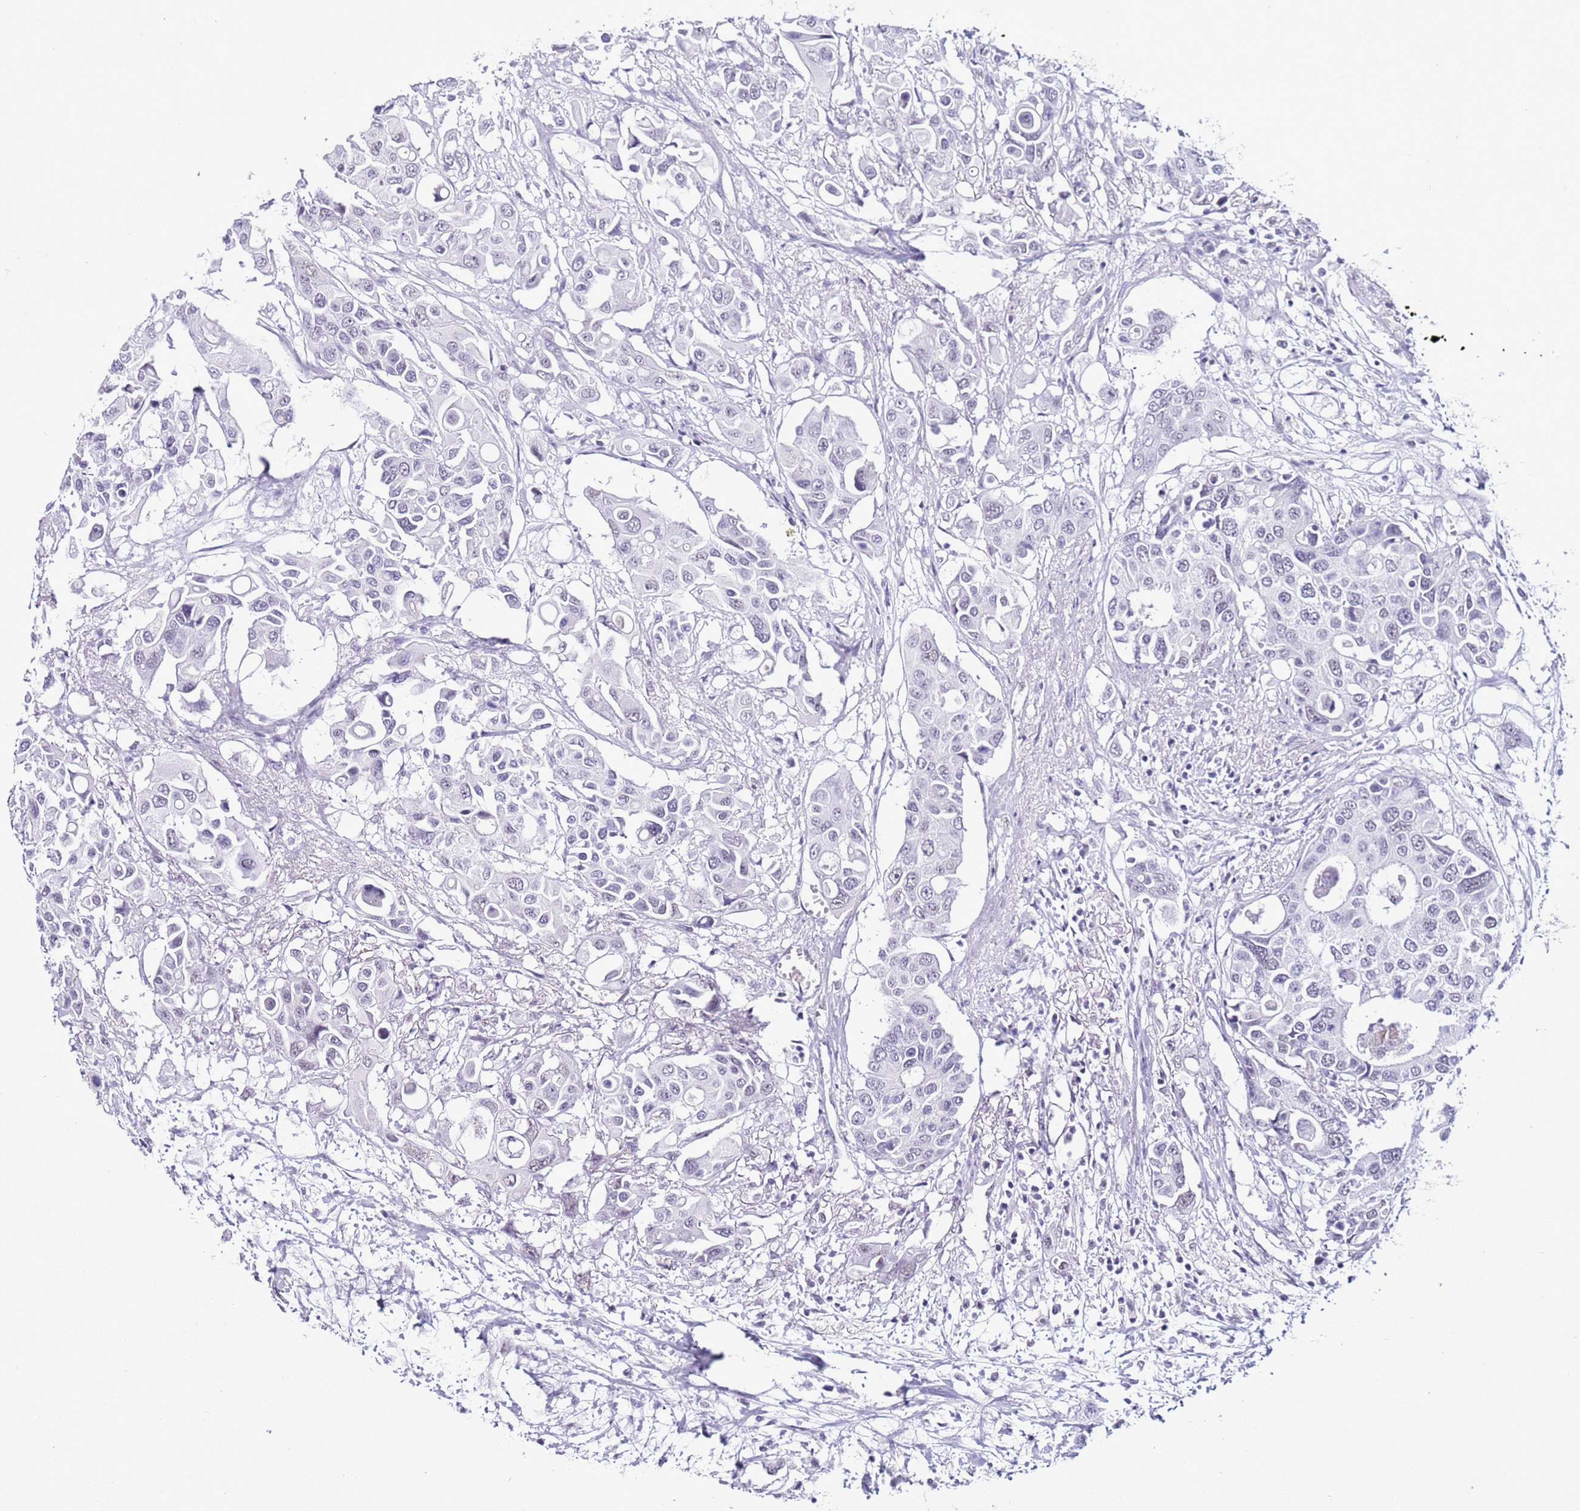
{"staining": {"intensity": "negative", "quantity": "none", "location": "none"}, "tissue": "colorectal cancer", "cell_type": "Tumor cells", "image_type": "cancer", "snomed": [{"axis": "morphology", "description": "Adenocarcinoma, NOS"}, {"axis": "topography", "description": "Colon"}], "caption": "High power microscopy histopathology image of an IHC micrograph of colorectal cancer, revealing no significant expression in tumor cells. Nuclei are stained in blue.", "gene": "DHX15", "patient": {"sex": "male", "age": 77}}